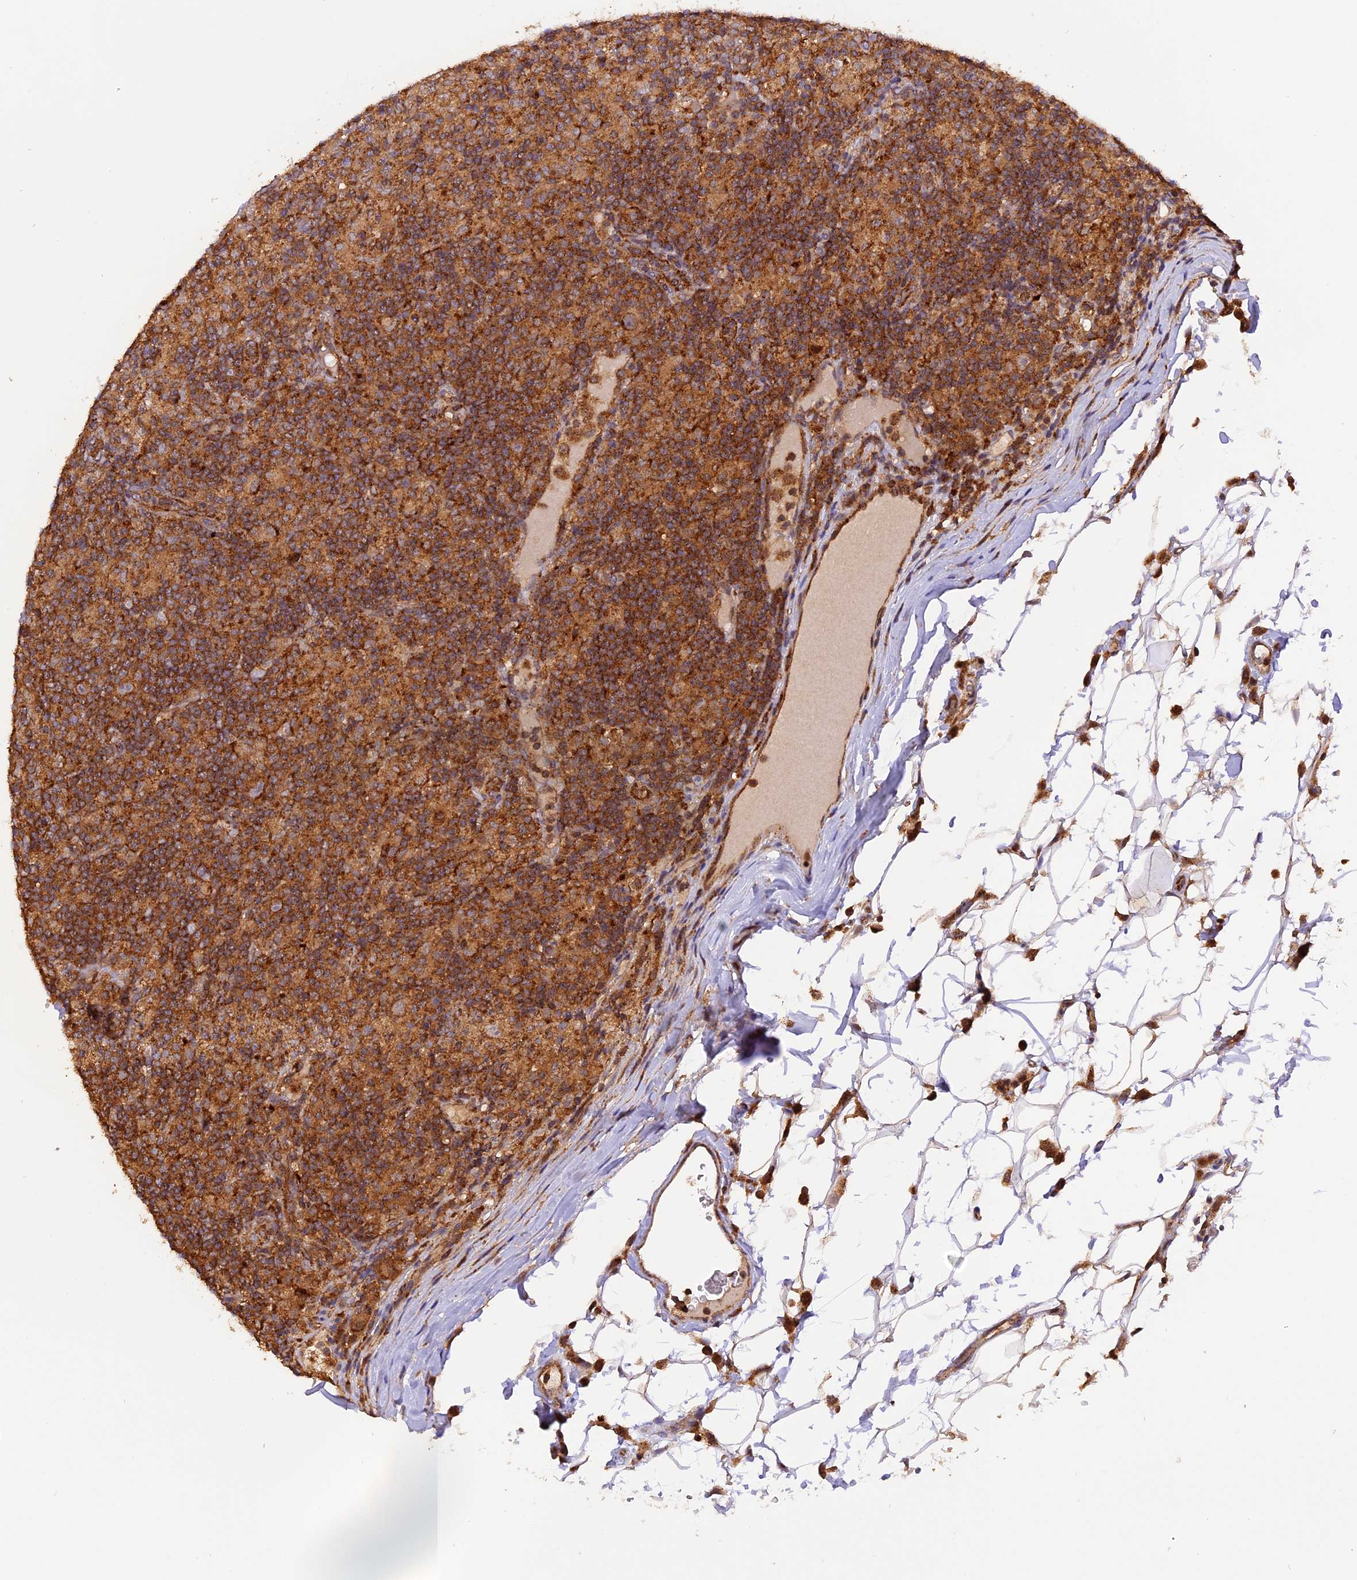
{"staining": {"intensity": "moderate", "quantity": ">75%", "location": "cytoplasmic/membranous"}, "tissue": "lymphoma", "cell_type": "Tumor cells", "image_type": "cancer", "snomed": [{"axis": "morphology", "description": "Hodgkin's disease, NOS"}, {"axis": "topography", "description": "Lymph node"}], "caption": "Protein staining exhibits moderate cytoplasmic/membranous positivity in approximately >75% of tumor cells in lymphoma.", "gene": "PEX3", "patient": {"sex": "male", "age": 70}}